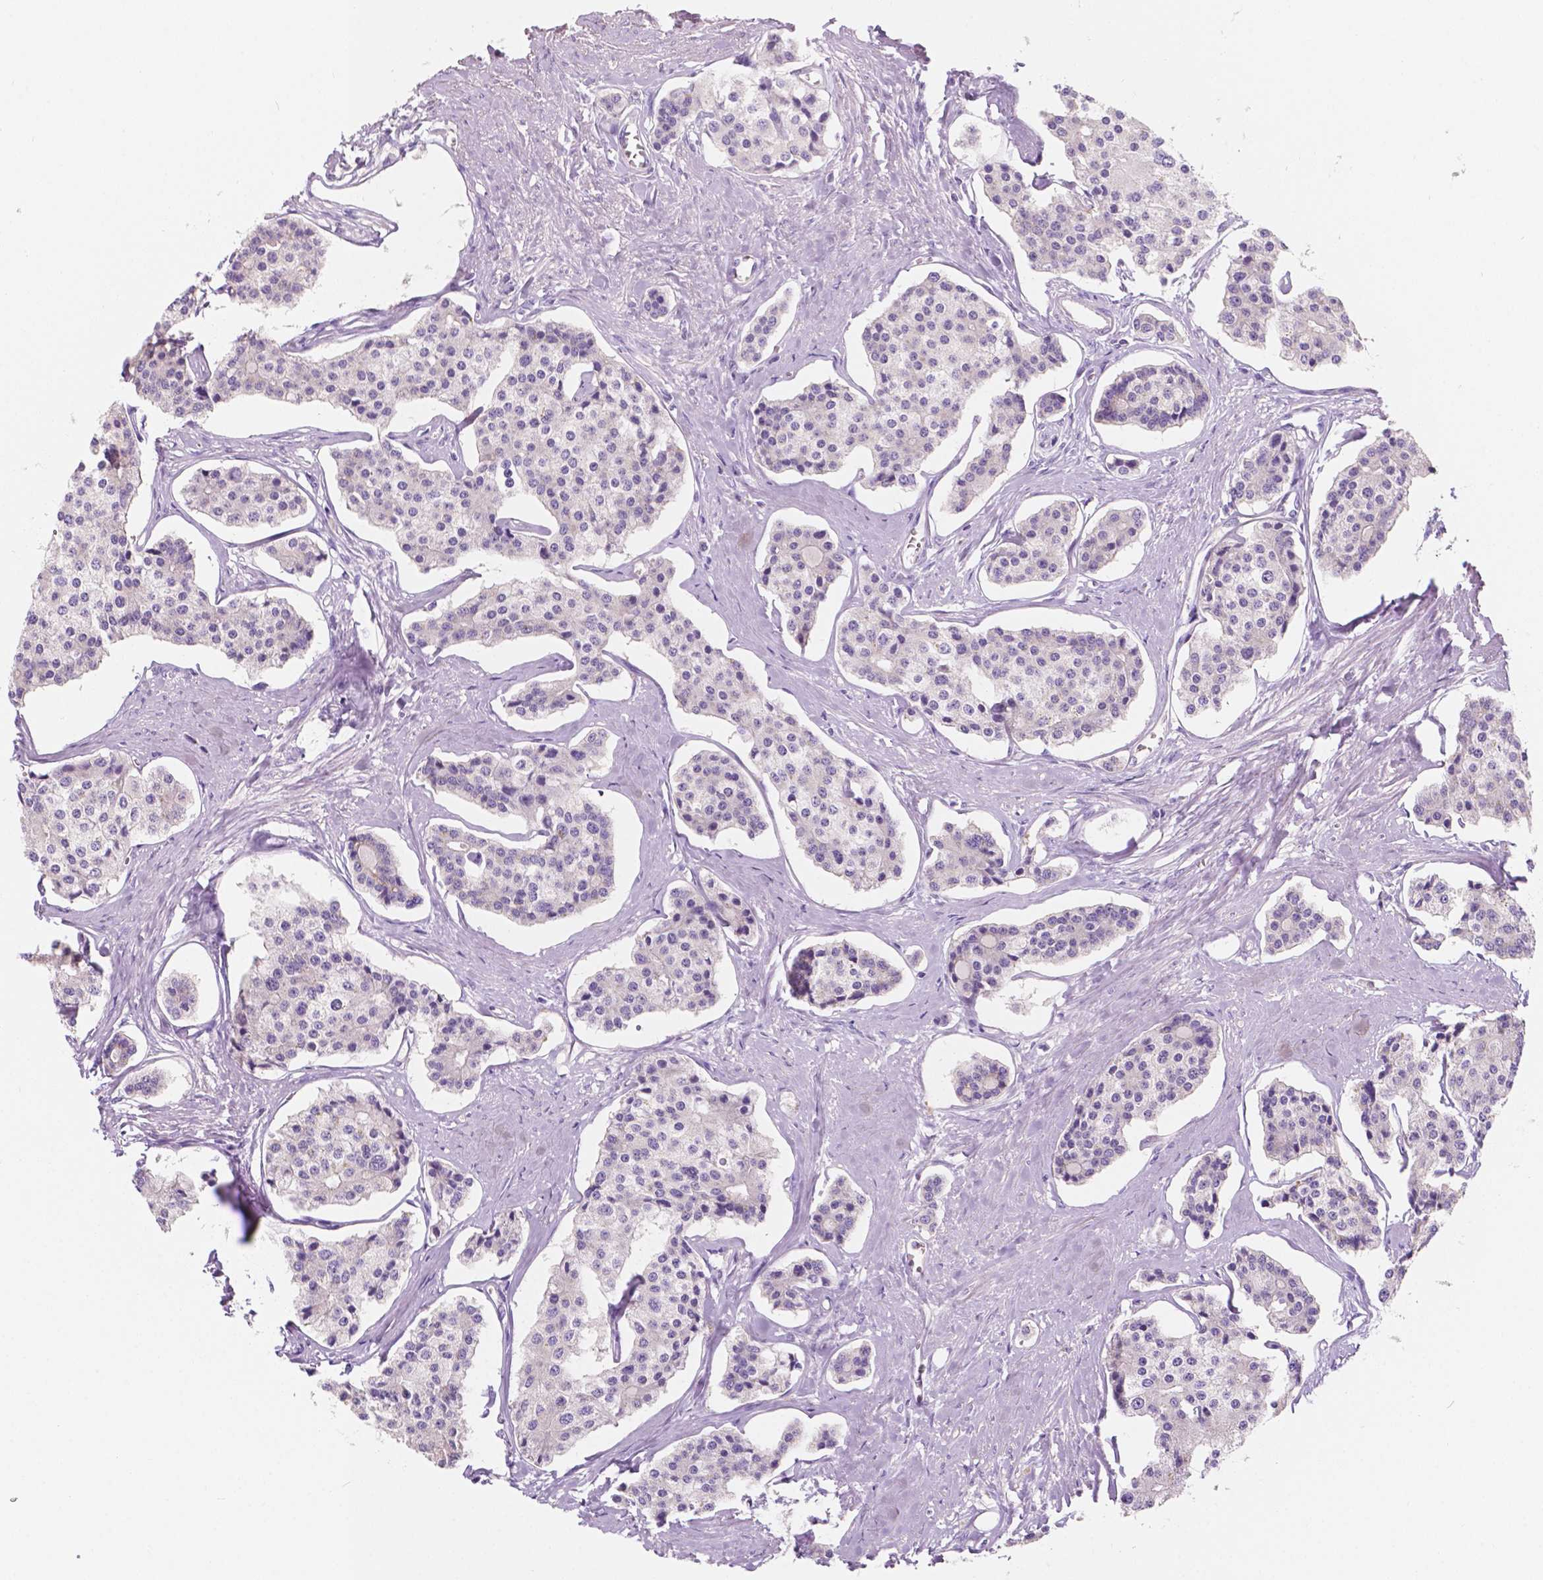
{"staining": {"intensity": "negative", "quantity": "none", "location": "none"}, "tissue": "carcinoid", "cell_type": "Tumor cells", "image_type": "cancer", "snomed": [{"axis": "morphology", "description": "Carcinoid, malignant, NOS"}, {"axis": "topography", "description": "Small intestine"}], "caption": "Immunohistochemistry (IHC) histopathology image of neoplastic tissue: human malignant carcinoid stained with DAB (3,3'-diaminobenzidine) reveals no significant protein expression in tumor cells.", "gene": "SIRT2", "patient": {"sex": "female", "age": 65}}